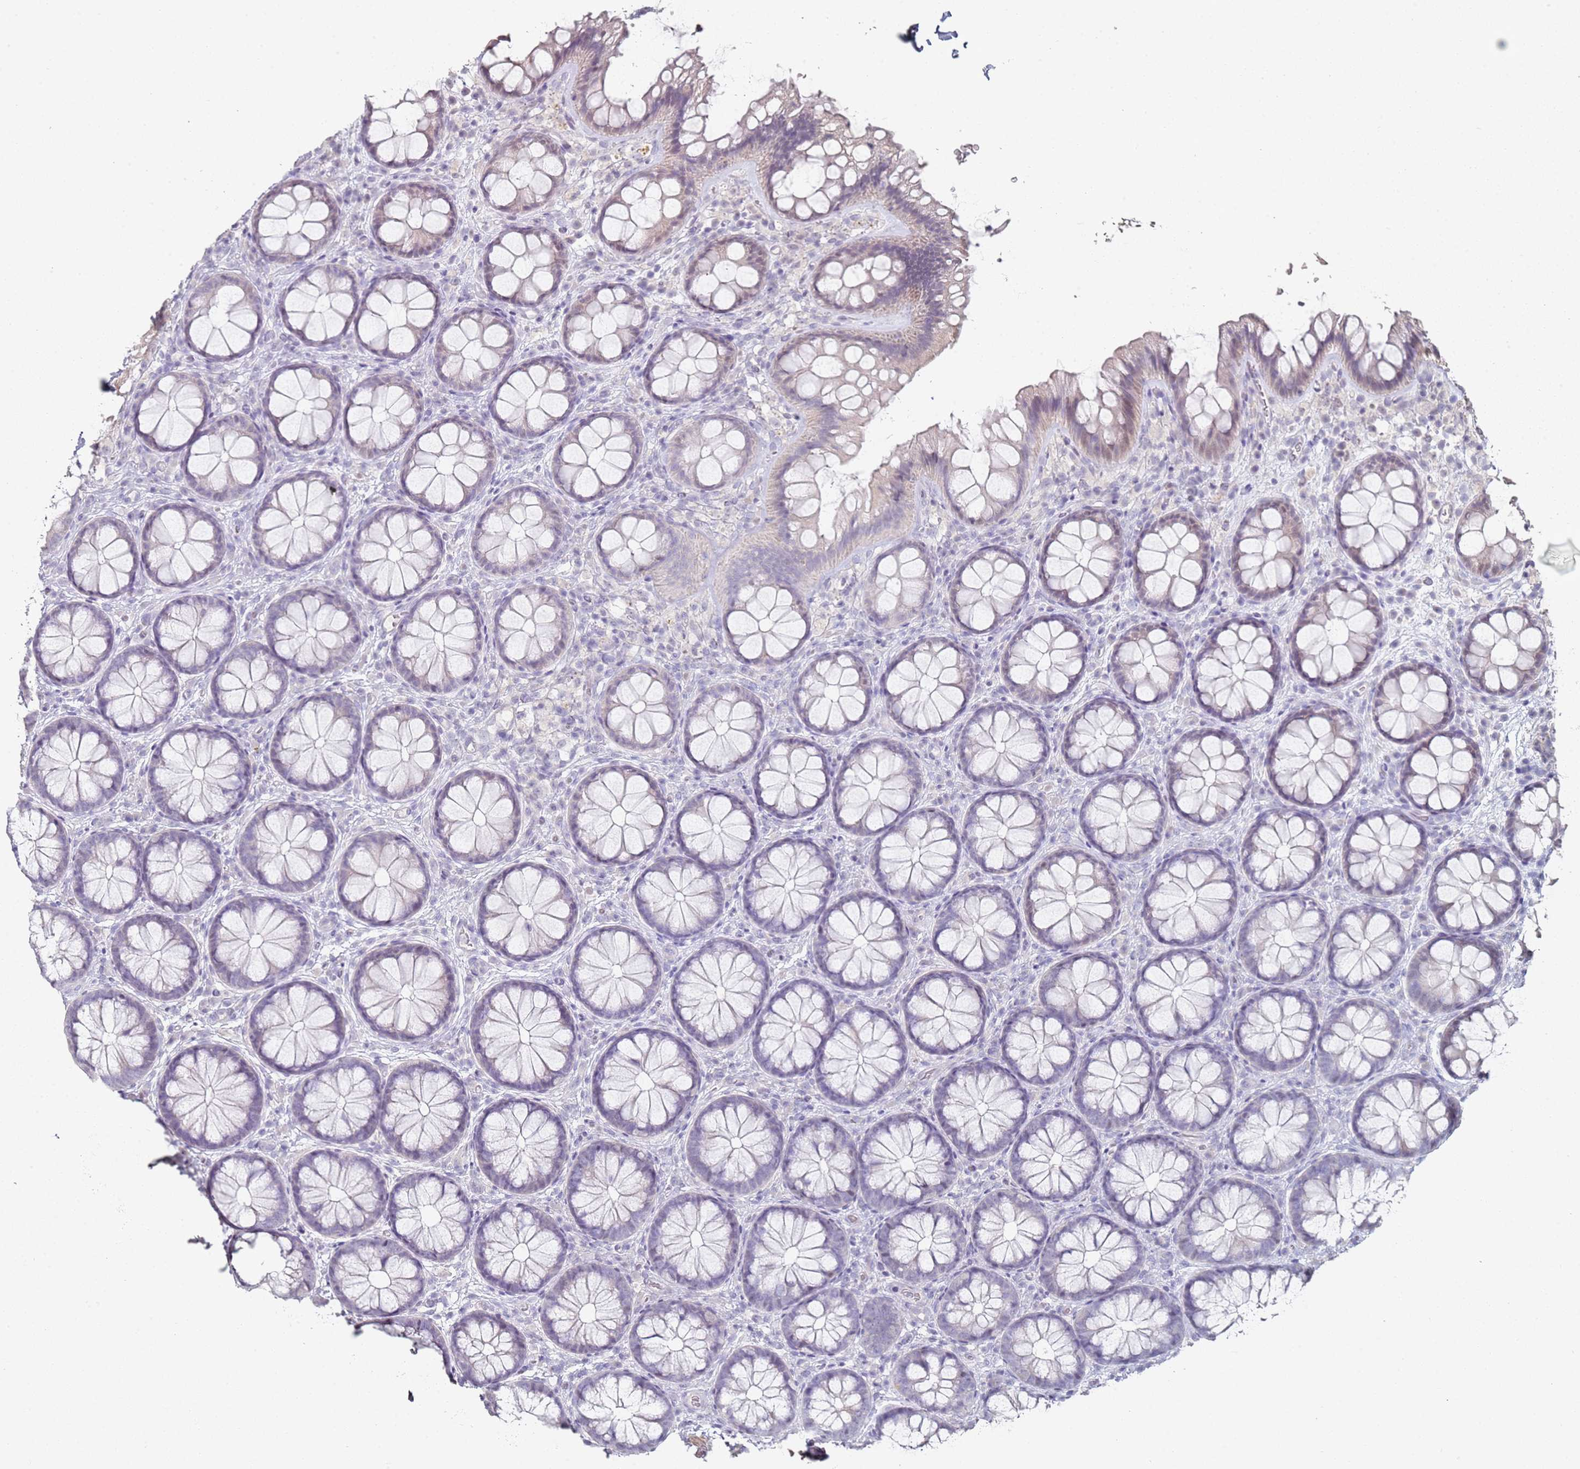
{"staining": {"intensity": "moderate", "quantity": "25%-75%", "location": "cytoplasmic/membranous"}, "tissue": "colon", "cell_type": "Endothelial cells", "image_type": "normal", "snomed": [{"axis": "morphology", "description": "Normal tissue, NOS"}, {"axis": "topography", "description": "Colon"}], "caption": "Endothelial cells show moderate cytoplasmic/membranous expression in about 25%-75% of cells in unremarkable colon.", "gene": "DNAH11", "patient": {"sex": "male", "age": 46}}